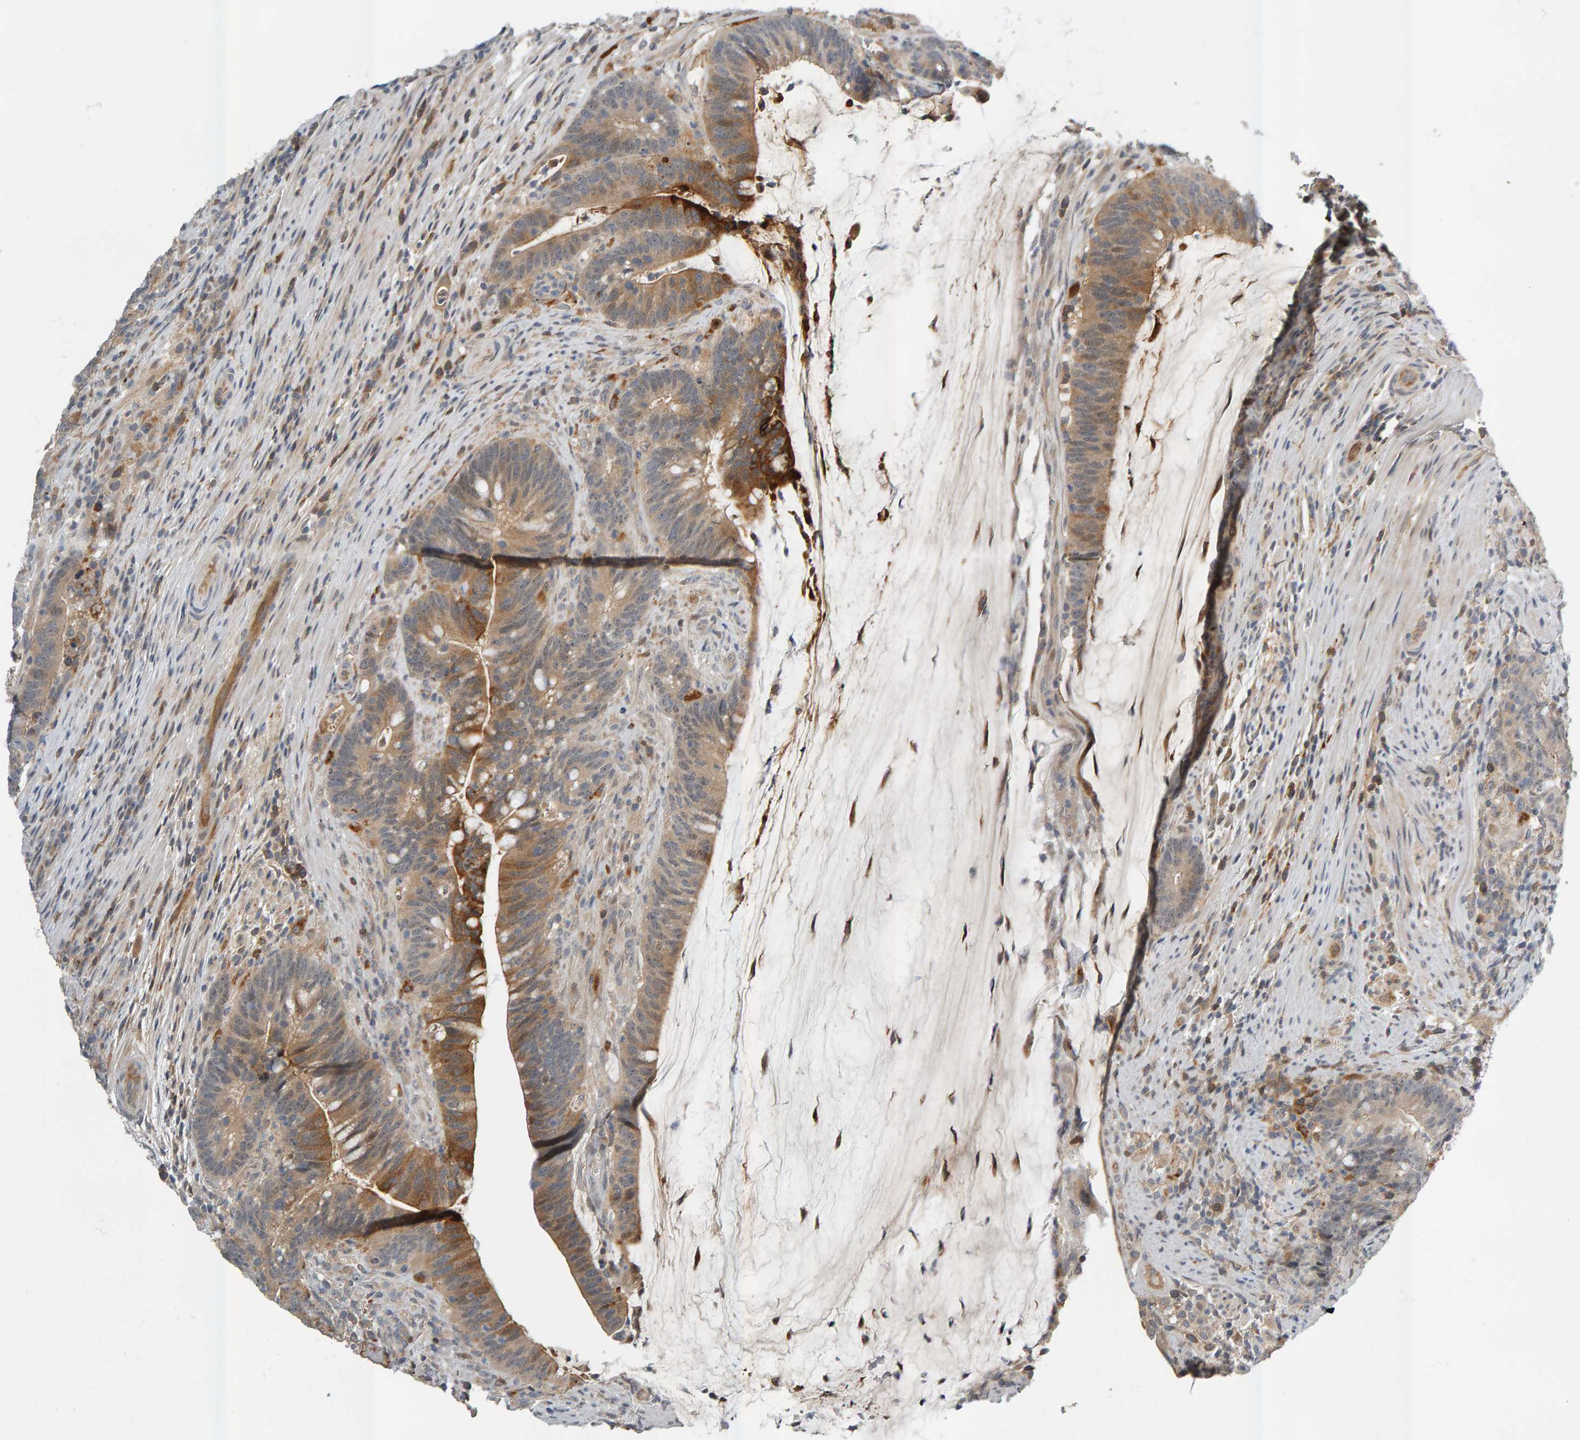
{"staining": {"intensity": "moderate", "quantity": "<25%", "location": "cytoplasmic/membranous"}, "tissue": "colorectal cancer", "cell_type": "Tumor cells", "image_type": "cancer", "snomed": [{"axis": "morphology", "description": "Adenocarcinoma, NOS"}, {"axis": "topography", "description": "Colon"}], "caption": "IHC staining of colorectal adenocarcinoma, which shows low levels of moderate cytoplasmic/membranous staining in about <25% of tumor cells indicating moderate cytoplasmic/membranous protein expression. The staining was performed using DAB (3,3'-diaminobenzidine) (brown) for protein detection and nuclei were counterstained in hematoxylin (blue).", "gene": "ZNF160", "patient": {"sex": "female", "age": 66}}